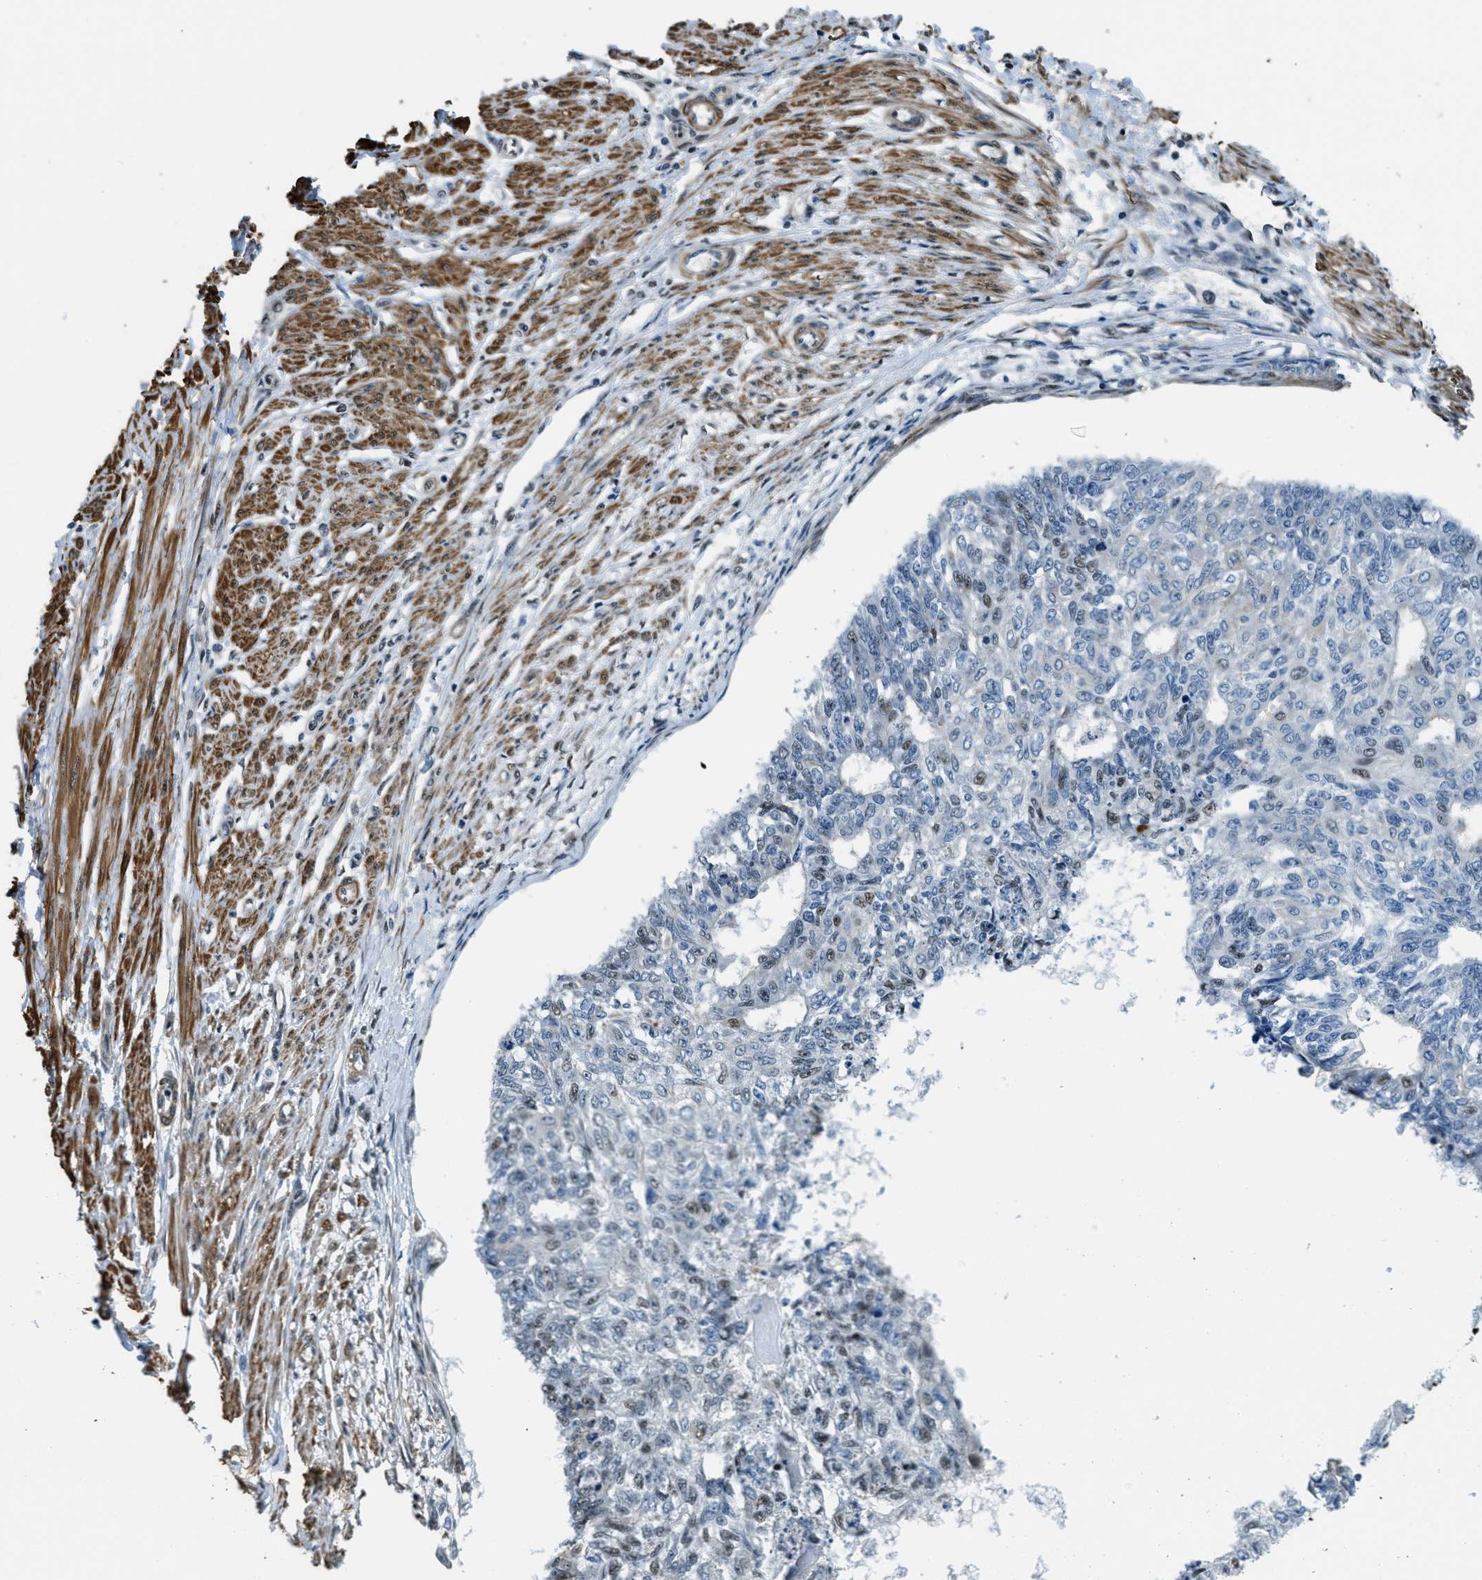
{"staining": {"intensity": "negative", "quantity": "none", "location": "none"}, "tissue": "endometrial cancer", "cell_type": "Tumor cells", "image_type": "cancer", "snomed": [{"axis": "morphology", "description": "Adenocarcinoma, NOS"}, {"axis": "topography", "description": "Endometrium"}], "caption": "This is an immunohistochemistry micrograph of endometrial adenocarcinoma. There is no staining in tumor cells.", "gene": "CFAP36", "patient": {"sex": "female", "age": 32}}